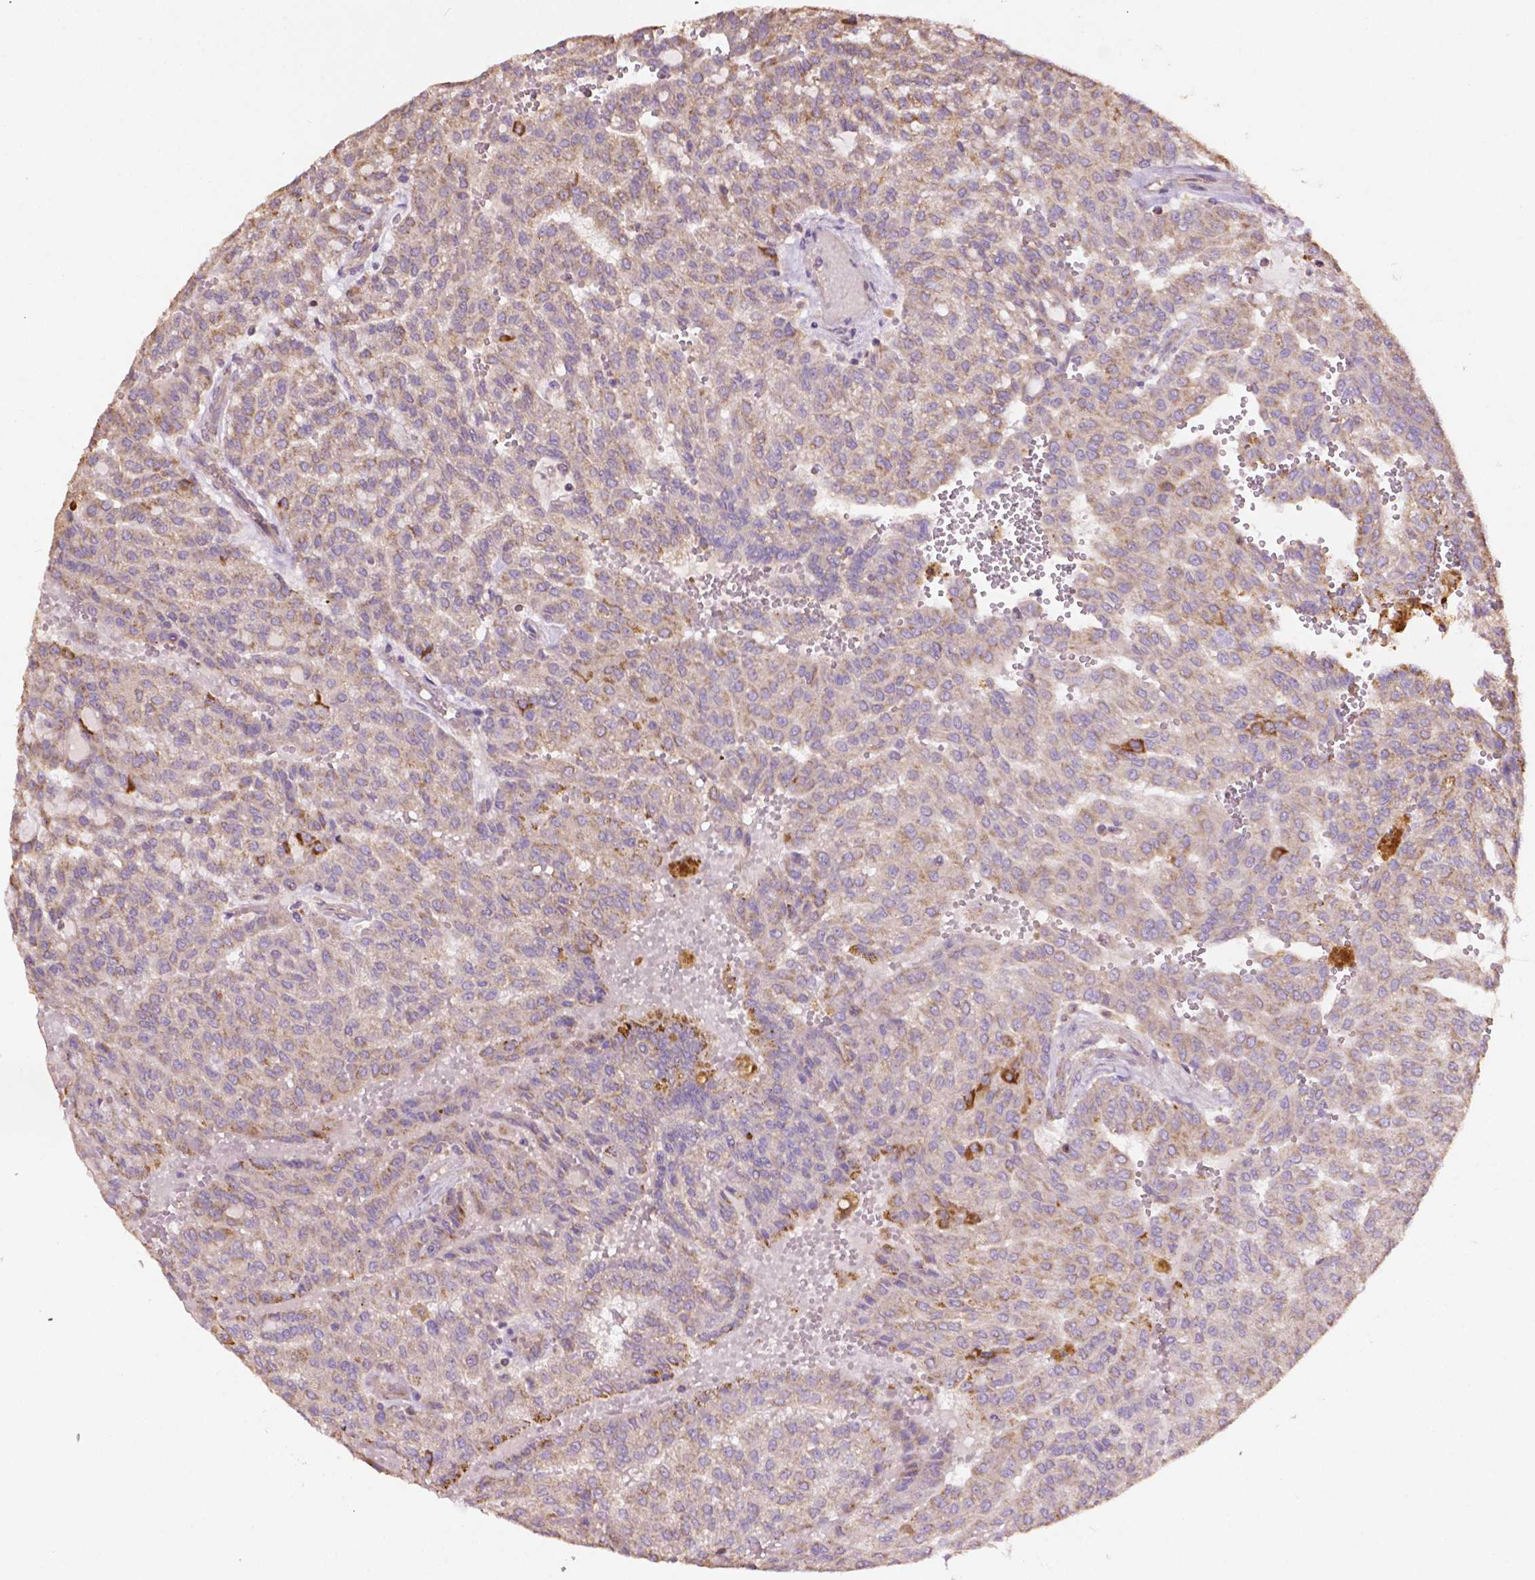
{"staining": {"intensity": "negative", "quantity": "none", "location": "none"}, "tissue": "renal cancer", "cell_type": "Tumor cells", "image_type": "cancer", "snomed": [{"axis": "morphology", "description": "Adenocarcinoma, NOS"}, {"axis": "topography", "description": "Kidney"}], "caption": "An image of human renal adenocarcinoma is negative for staining in tumor cells. (DAB (3,3'-diaminobenzidine) IHC visualized using brightfield microscopy, high magnification).", "gene": "LRR1", "patient": {"sex": "male", "age": 63}}